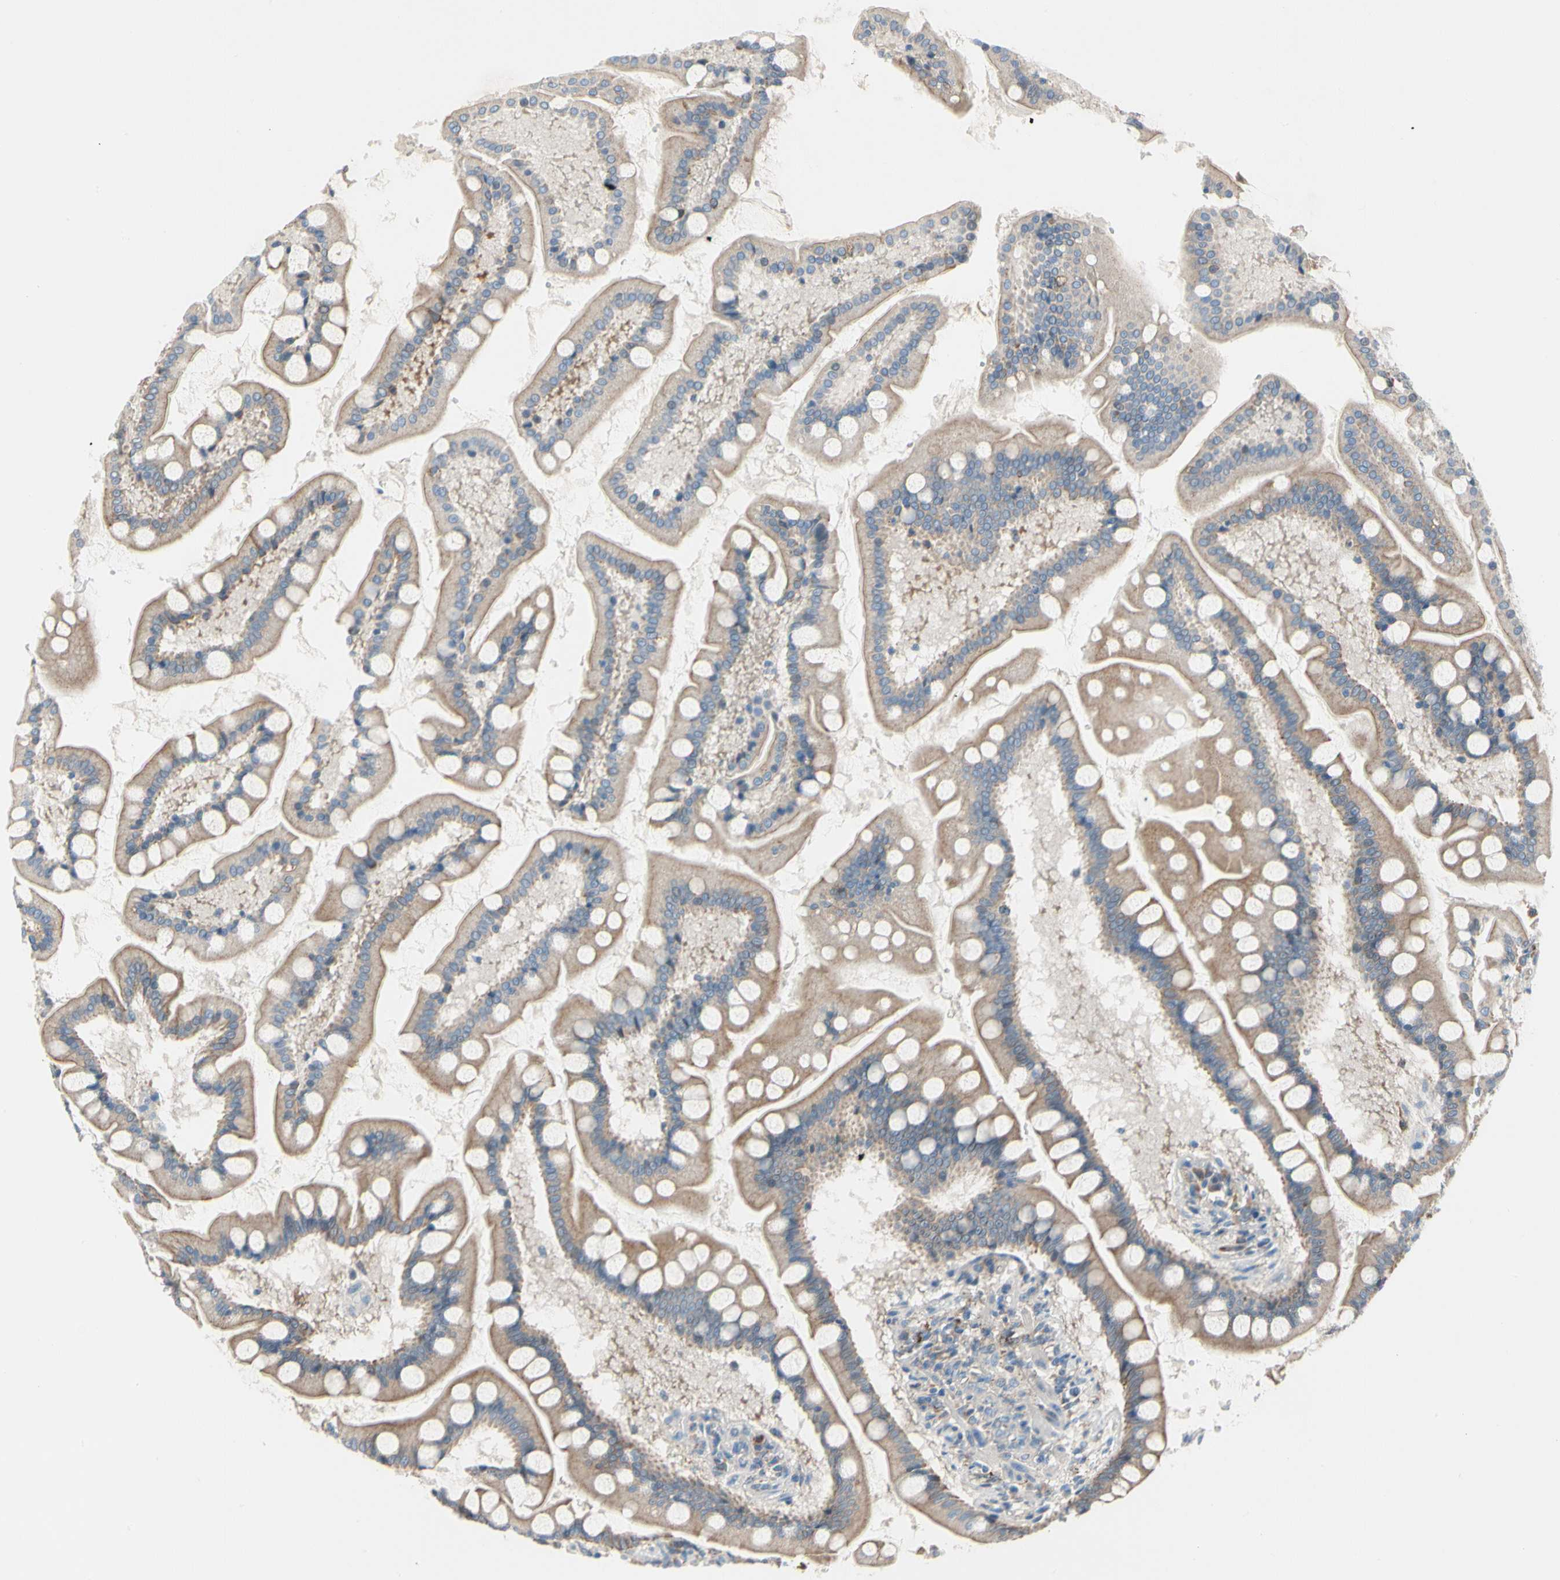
{"staining": {"intensity": "moderate", "quantity": ">75%", "location": "cytoplasmic/membranous"}, "tissue": "small intestine", "cell_type": "Glandular cells", "image_type": "normal", "snomed": [{"axis": "morphology", "description": "Normal tissue, NOS"}, {"axis": "topography", "description": "Small intestine"}], "caption": "Immunohistochemical staining of normal human small intestine exhibits medium levels of moderate cytoplasmic/membranous expression in about >75% of glandular cells.", "gene": "HJURP", "patient": {"sex": "male", "age": 41}}